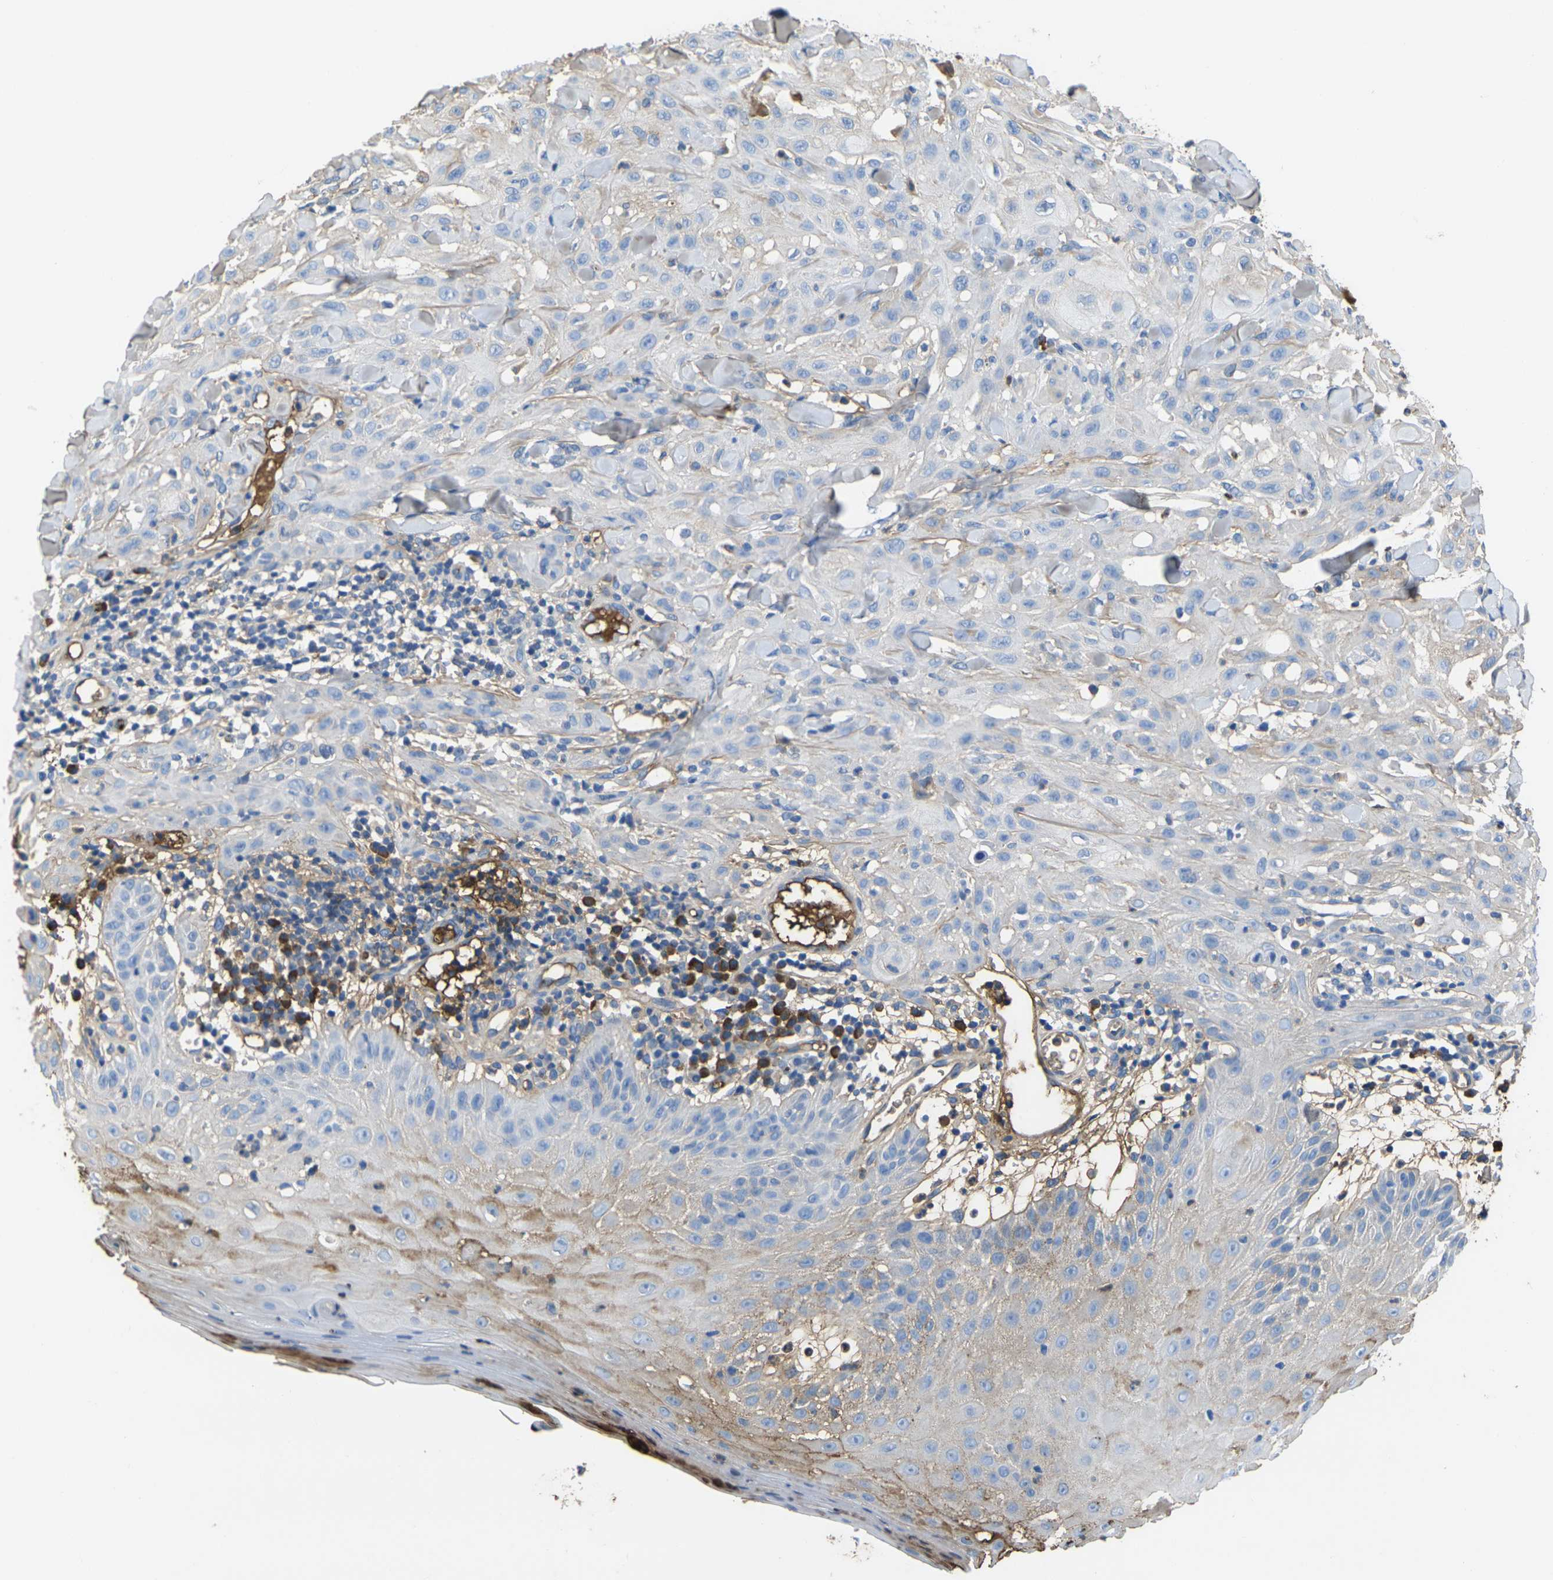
{"staining": {"intensity": "weak", "quantity": "<25%", "location": "cytoplasmic/membranous"}, "tissue": "skin cancer", "cell_type": "Tumor cells", "image_type": "cancer", "snomed": [{"axis": "morphology", "description": "Squamous cell carcinoma, NOS"}, {"axis": "topography", "description": "Skin"}], "caption": "Immunohistochemistry (IHC) micrograph of skin squamous cell carcinoma stained for a protein (brown), which displays no positivity in tumor cells.", "gene": "GREM2", "patient": {"sex": "male", "age": 24}}